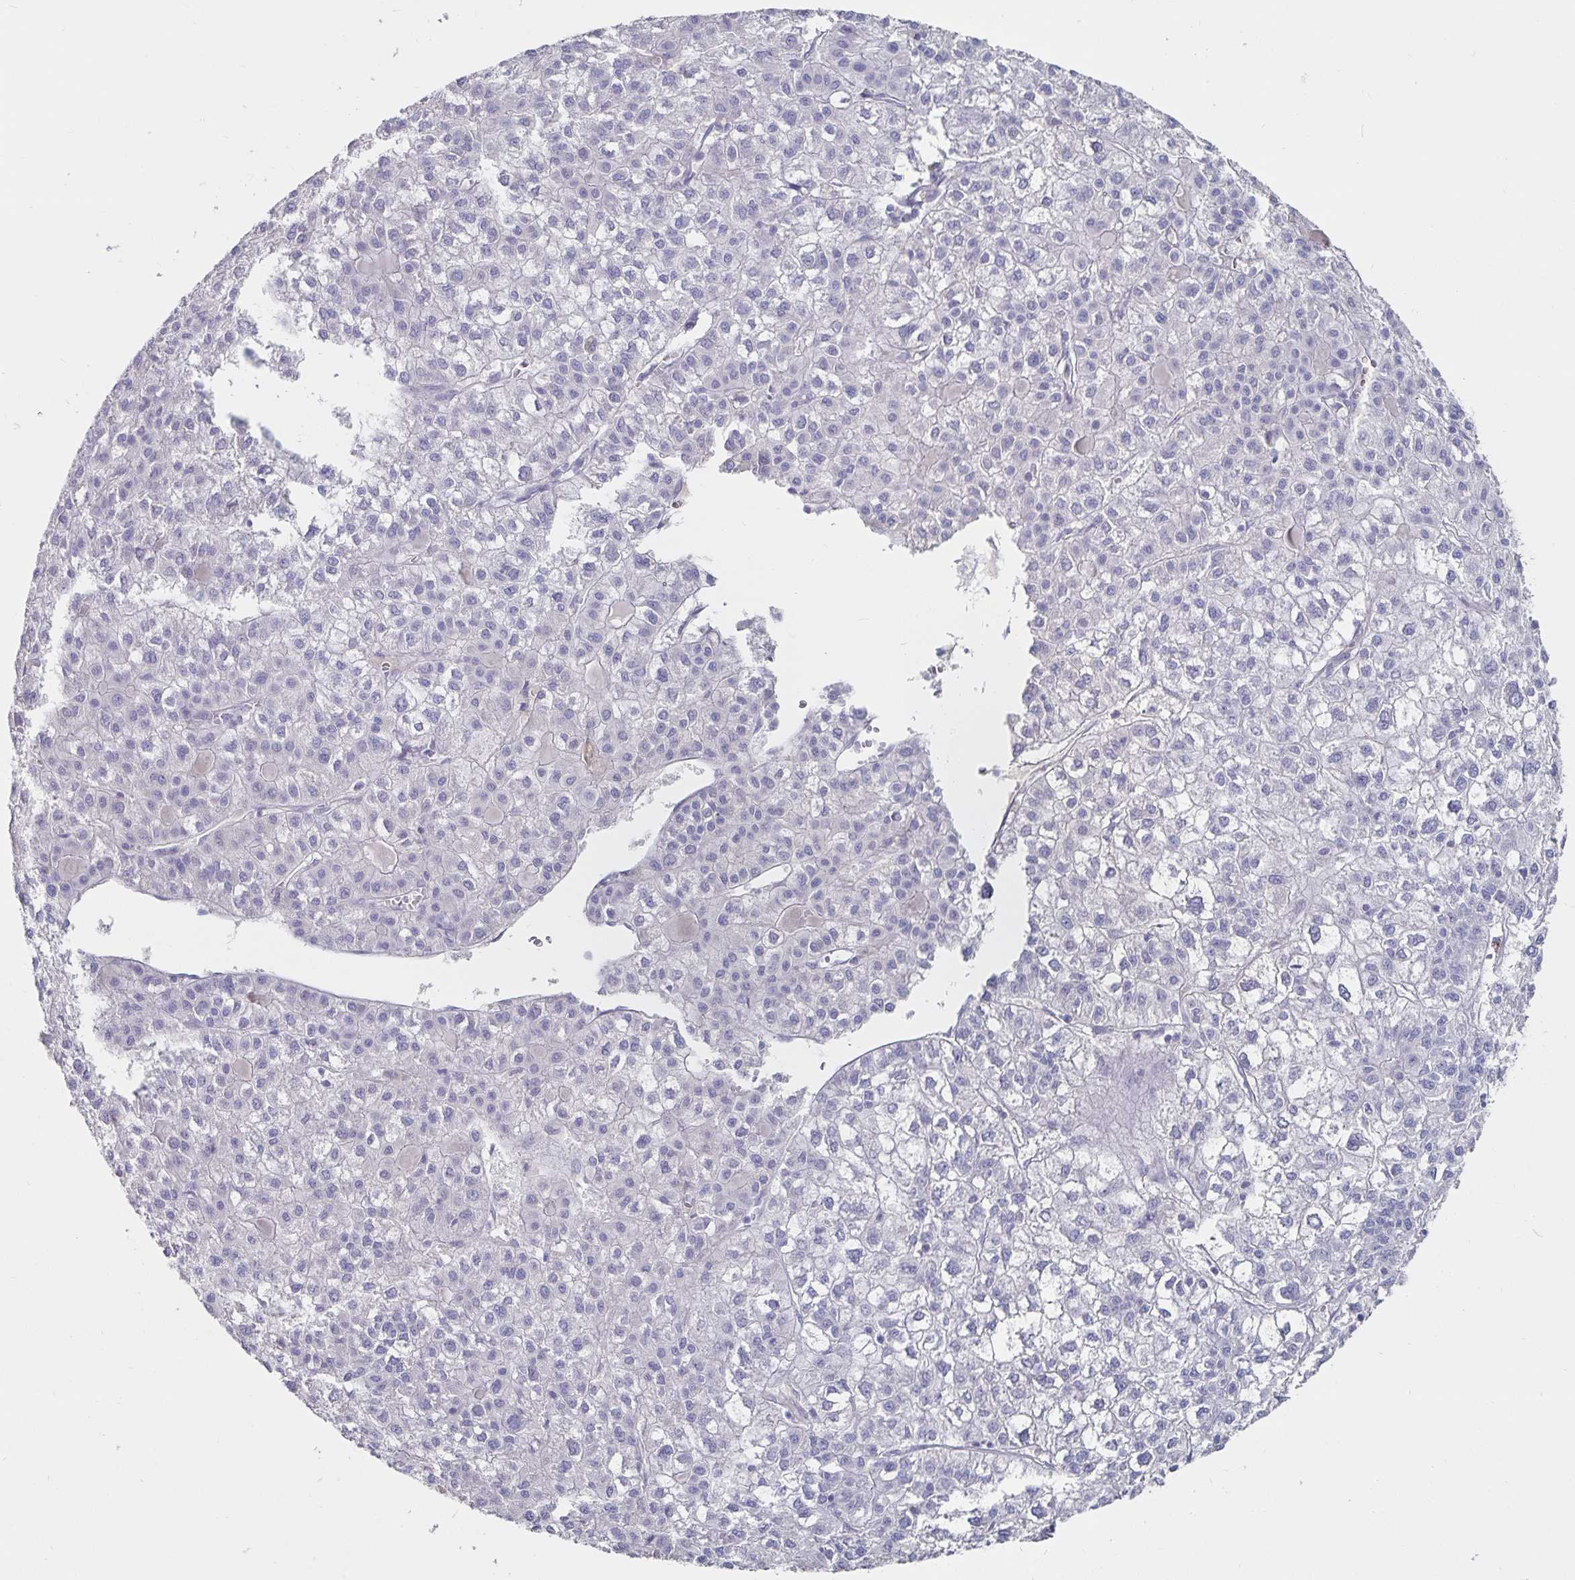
{"staining": {"intensity": "negative", "quantity": "none", "location": "none"}, "tissue": "liver cancer", "cell_type": "Tumor cells", "image_type": "cancer", "snomed": [{"axis": "morphology", "description": "Carcinoma, Hepatocellular, NOS"}, {"axis": "topography", "description": "Liver"}], "caption": "A histopathology image of hepatocellular carcinoma (liver) stained for a protein displays no brown staining in tumor cells. (Brightfield microscopy of DAB (3,3'-diaminobenzidine) IHC at high magnification).", "gene": "CFAP69", "patient": {"sex": "female", "age": 43}}